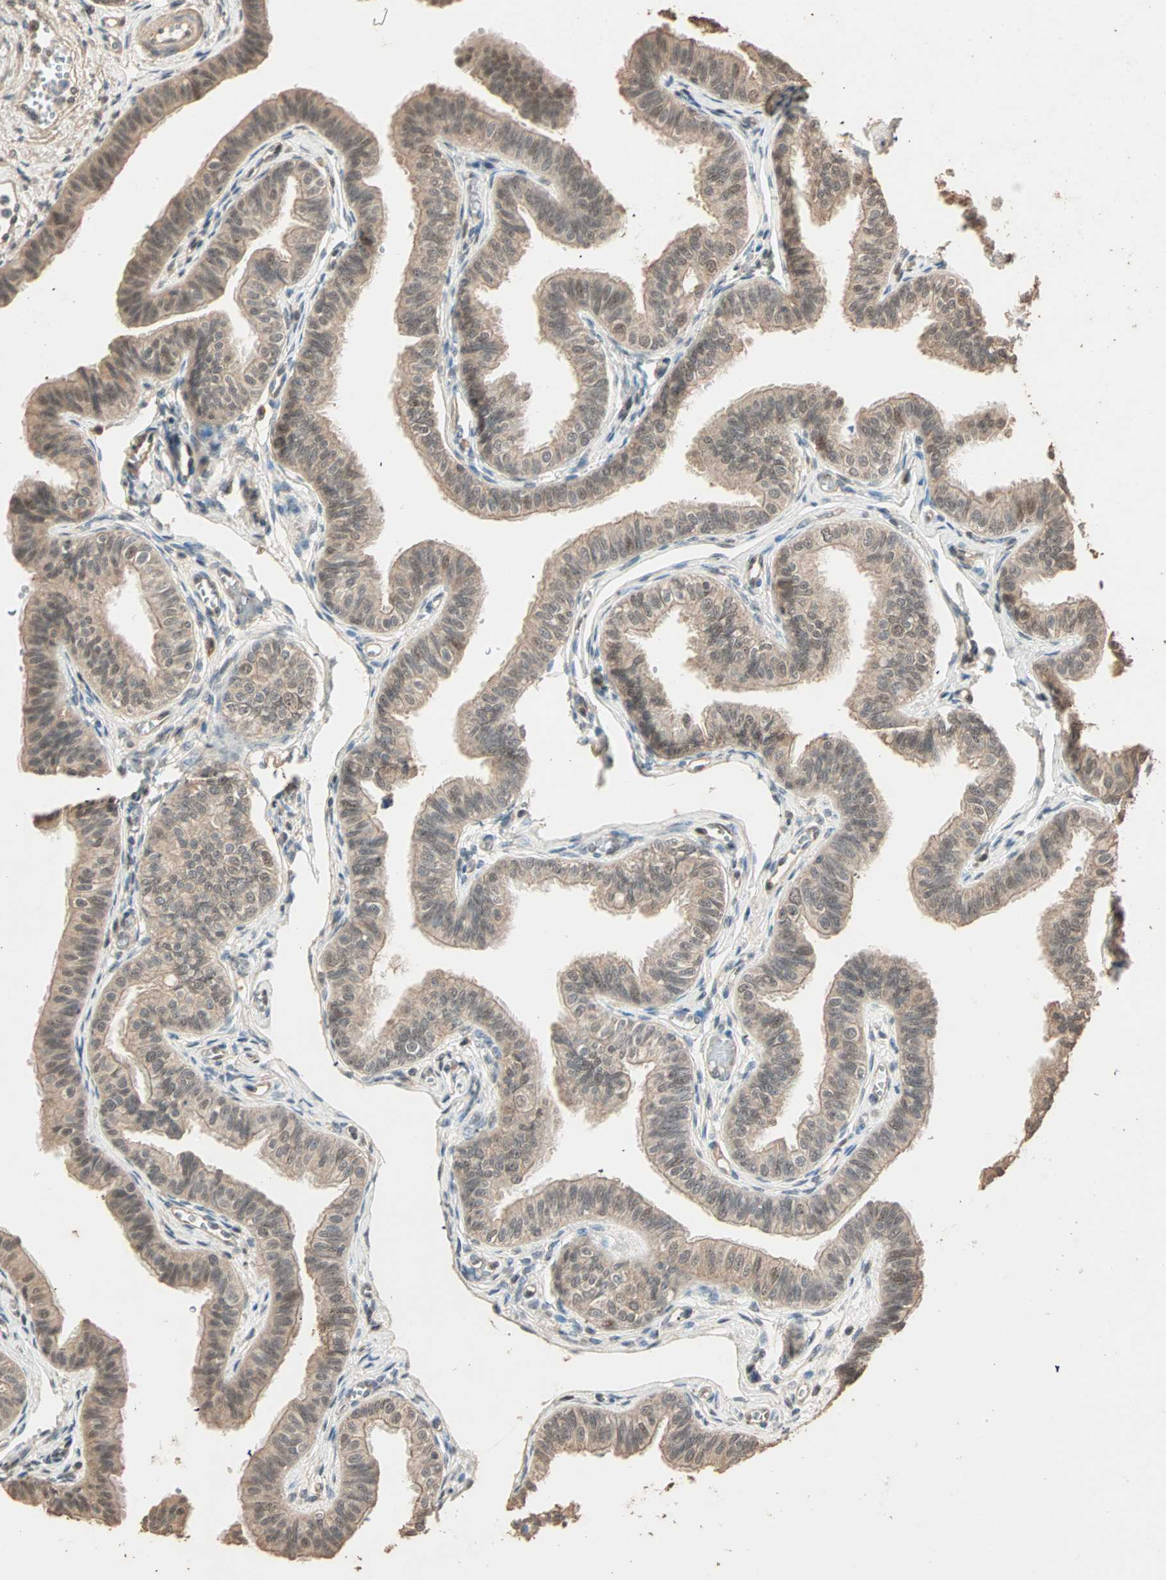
{"staining": {"intensity": "moderate", "quantity": ">75%", "location": "cytoplasmic/membranous,nuclear"}, "tissue": "fallopian tube", "cell_type": "Glandular cells", "image_type": "normal", "snomed": [{"axis": "morphology", "description": "Normal tissue, NOS"}, {"axis": "morphology", "description": "Dermoid, NOS"}, {"axis": "topography", "description": "Fallopian tube"}], "caption": "Protein analysis of benign fallopian tube shows moderate cytoplasmic/membranous,nuclear expression in about >75% of glandular cells. (DAB (3,3'-diaminobenzidine) IHC with brightfield microscopy, high magnification).", "gene": "ZBTB33", "patient": {"sex": "female", "age": 33}}